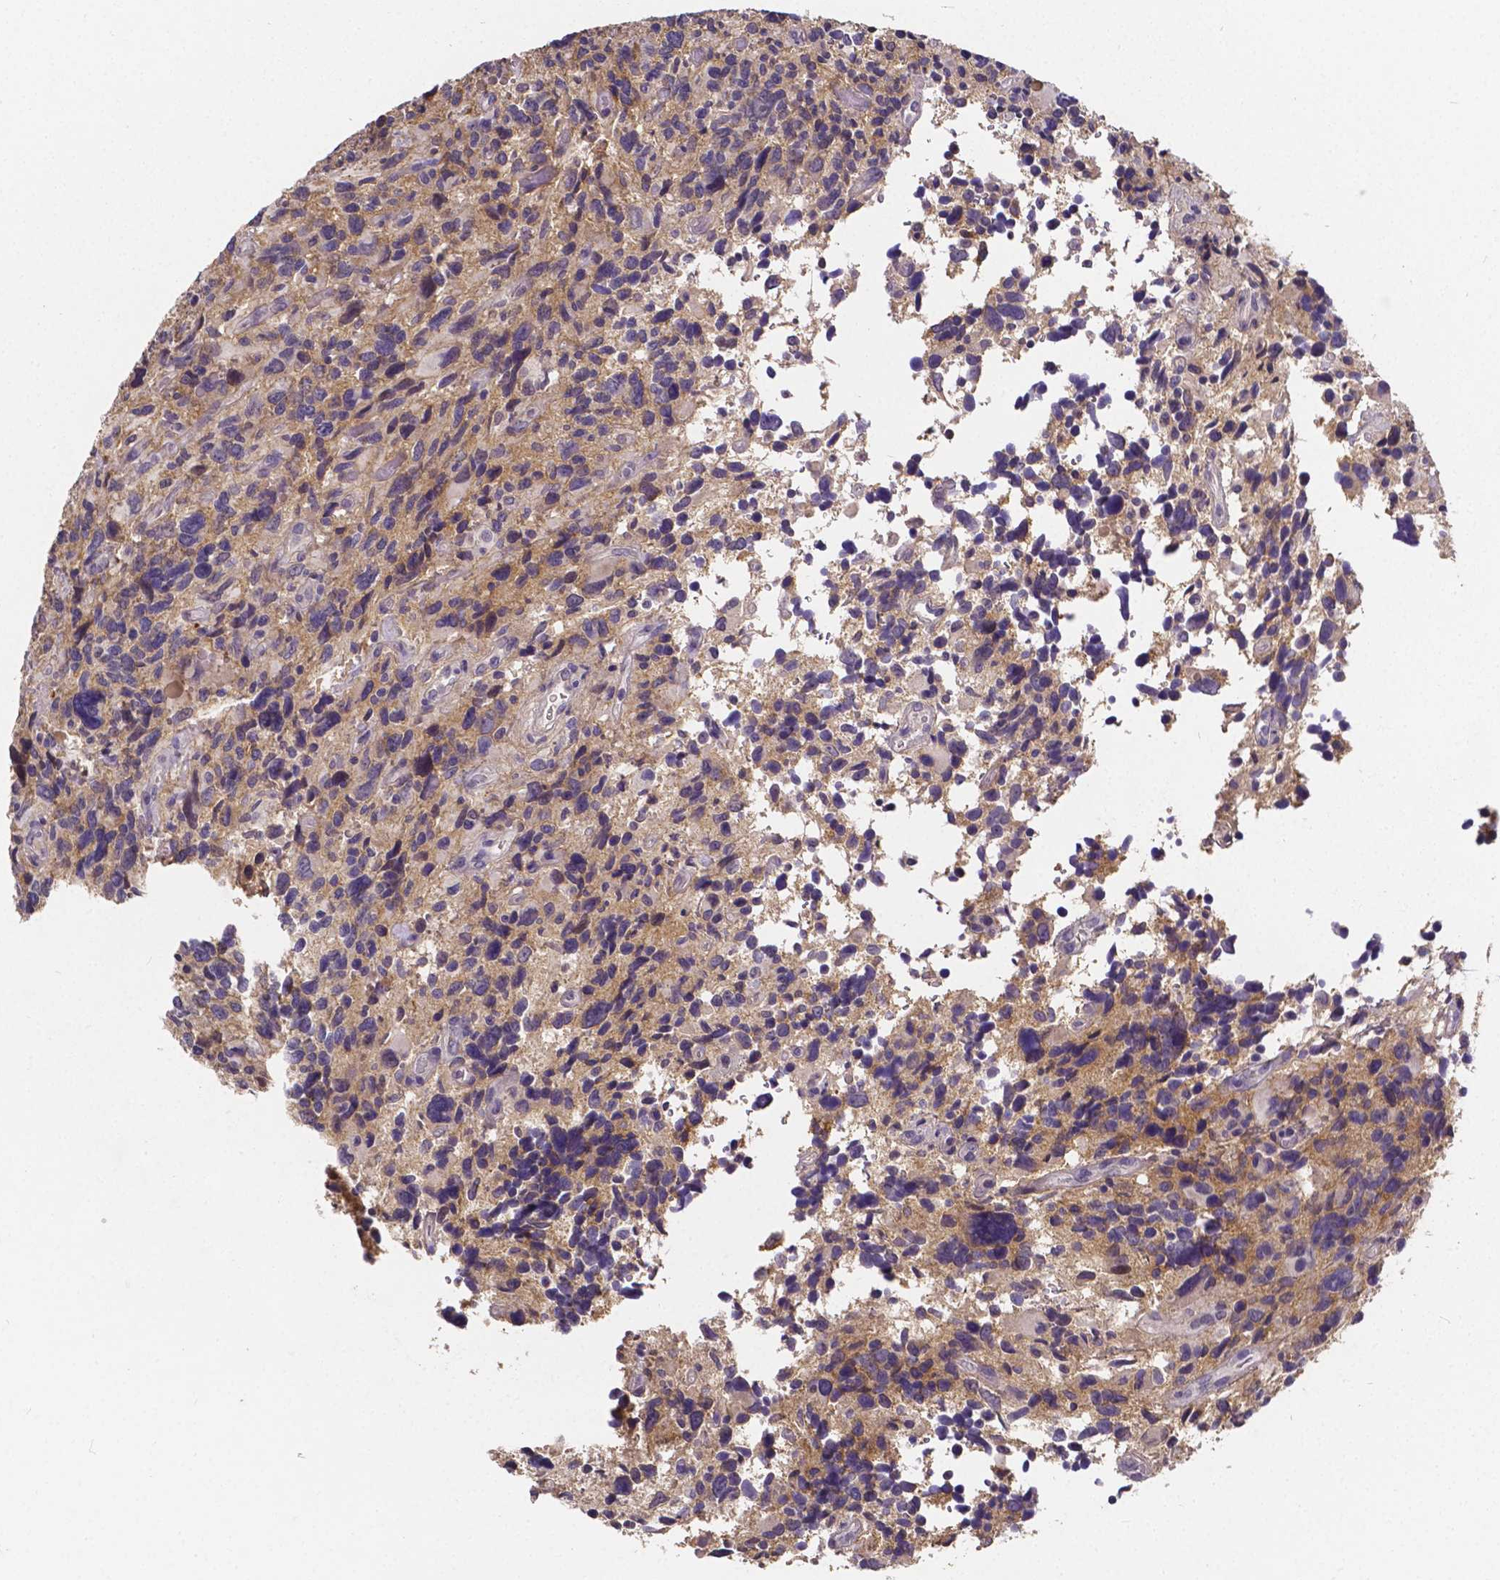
{"staining": {"intensity": "weak", "quantity": "25%-75%", "location": "cytoplasmic/membranous"}, "tissue": "glioma", "cell_type": "Tumor cells", "image_type": "cancer", "snomed": [{"axis": "morphology", "description": "Glioma, malignant, High grade"}, {"axis": "topography", "description": "Brain"}], "caption": "Immunohistochemical staining of malignant glioma (high-grade) shows low levels of weak cytoplasmic/membranous positivity in about 25%-75% of tumor cells.", "gene": "CTNNA2", "patient": {"sex": "male", "age": 46}}